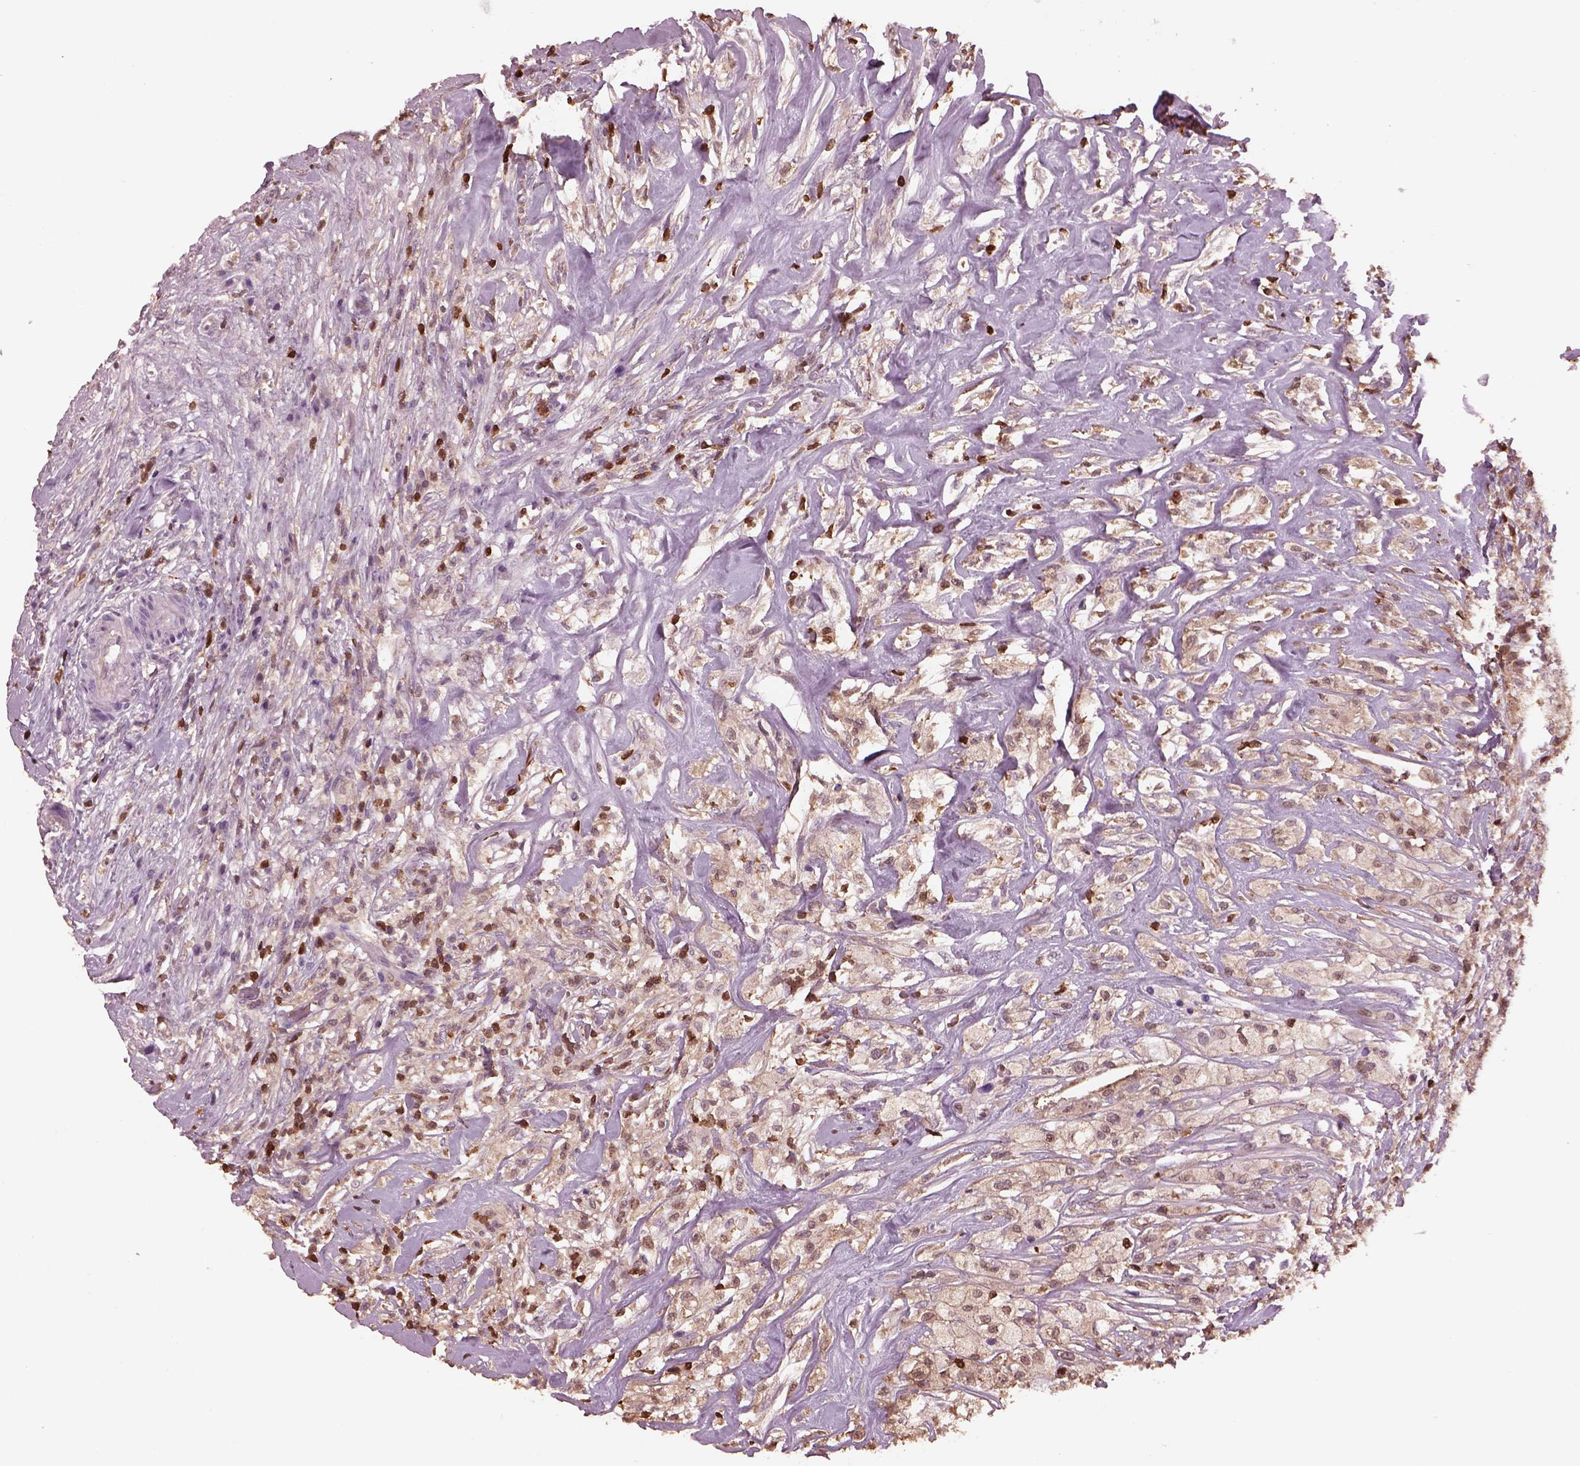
{"staining": {"intensity": "weak", "quantity": ">75%", "location": "cytoplasmic/membranous,nuclear"}, "tissue": "testis cancer", "cell_type": "Tumor cells", "image_type": "cancer", "snomed": [{"axis": "morphology", "description": "Necrosis, NOS"}, {"axis": "morphology", "description": "Carcinoma, Embryonal, NOS"}, {"axis": "topography", "description": "Testis"}], "caption": "Testis embryonal carcinoma stained with a protein marker displays weak staining in tumor cells.", "gene": "IL31RA", "patient": {"sex": "male", "age": 19}}